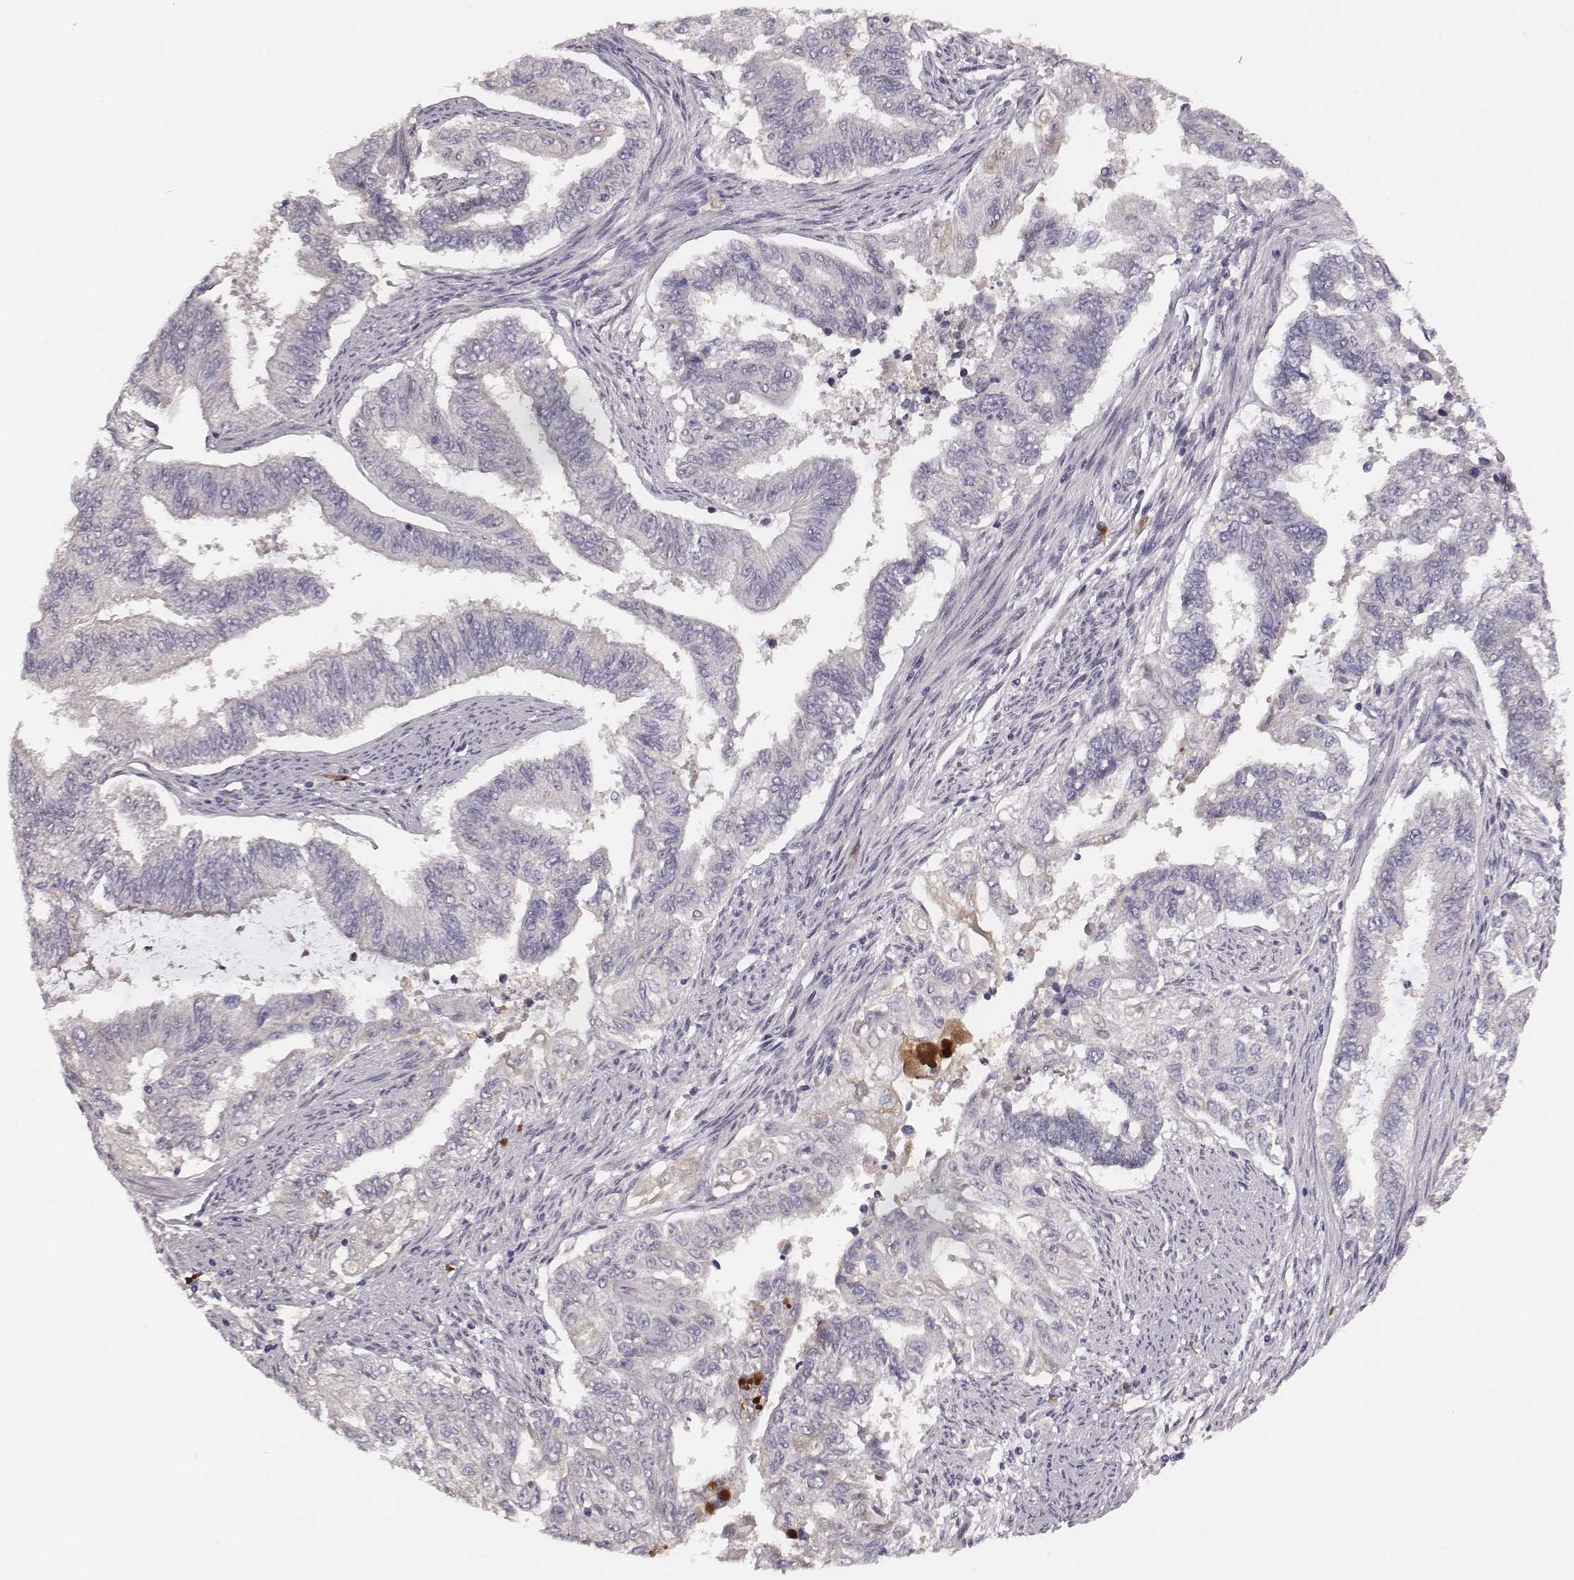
{"staining": {"intensity": "negative", "quantity": "none", "location": "none"}, "tissue": "endometrial cancer", "cell_type": "Tumor cells", "image_type": "cancer", "snomed": [{"axis": "morphology", "description": "Adenocarcinoma, NOS"}, {"axis": "topography", "description": "Uterus"}], "caption": "This is an immunohistochemistry micrograph of endometrial adenocarcinoma. There is no positivity in tumor cells.", "gene": "SLC22A6", "patient": {"sex": "female", "age": 59}}